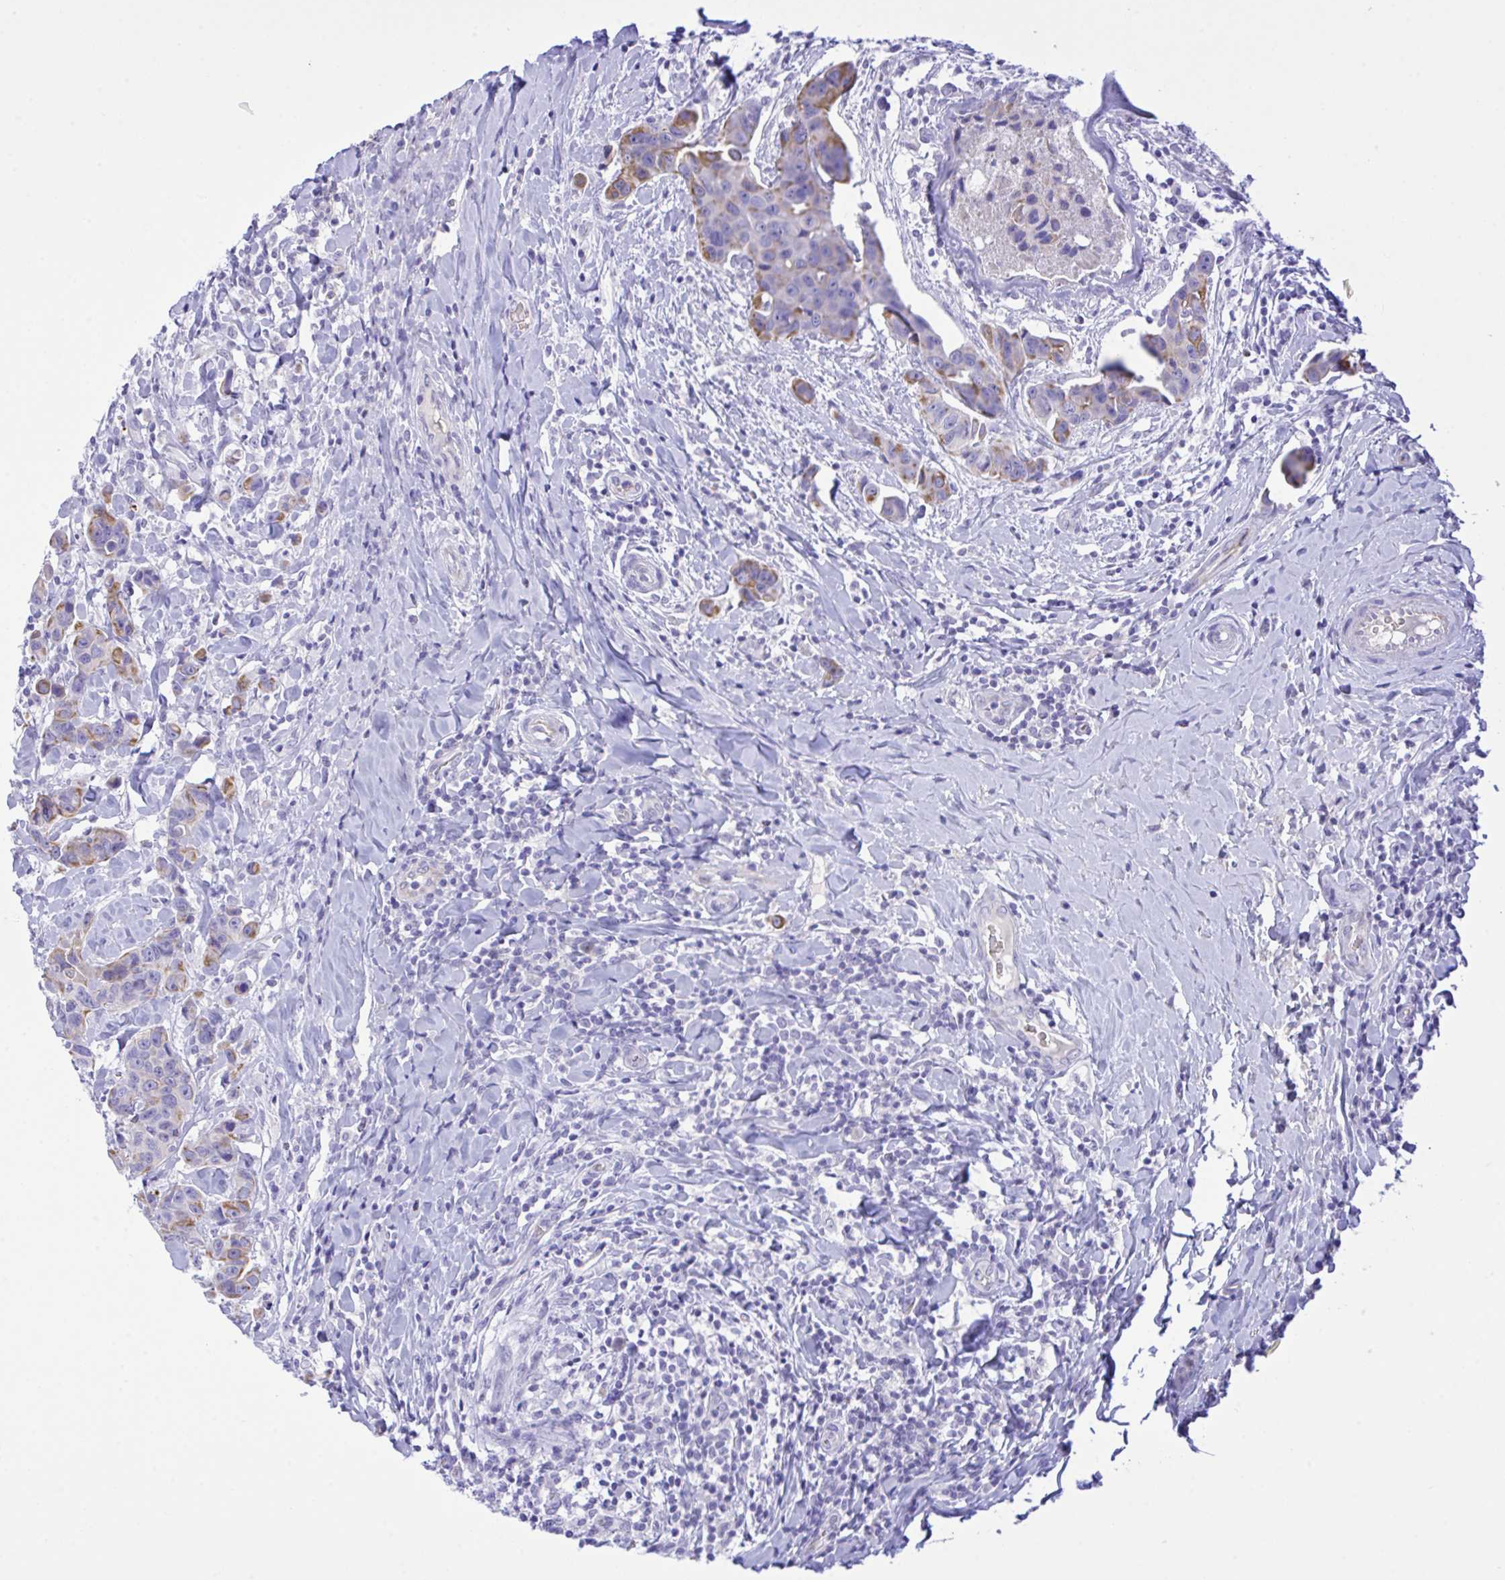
{"staining": {"intensity": "moderate", "quantity": "<25%", "location": "cytoplasmic/membranous"}, "tissue": "breast cancer", "cell_type": "Tumor cells", "image_type": "cancer", "snomed": [{"axis": "morphology", "description": "Duct carcinoma"}, {"axis": "topography", "description": "Breast"}], "caption": "Breast cancer stained for a protein displays moderate cytoplasmic/membranous positivity in tumor cells.", "gene": "ZNF221", "patient": {"sex": "female", "age": 24}}